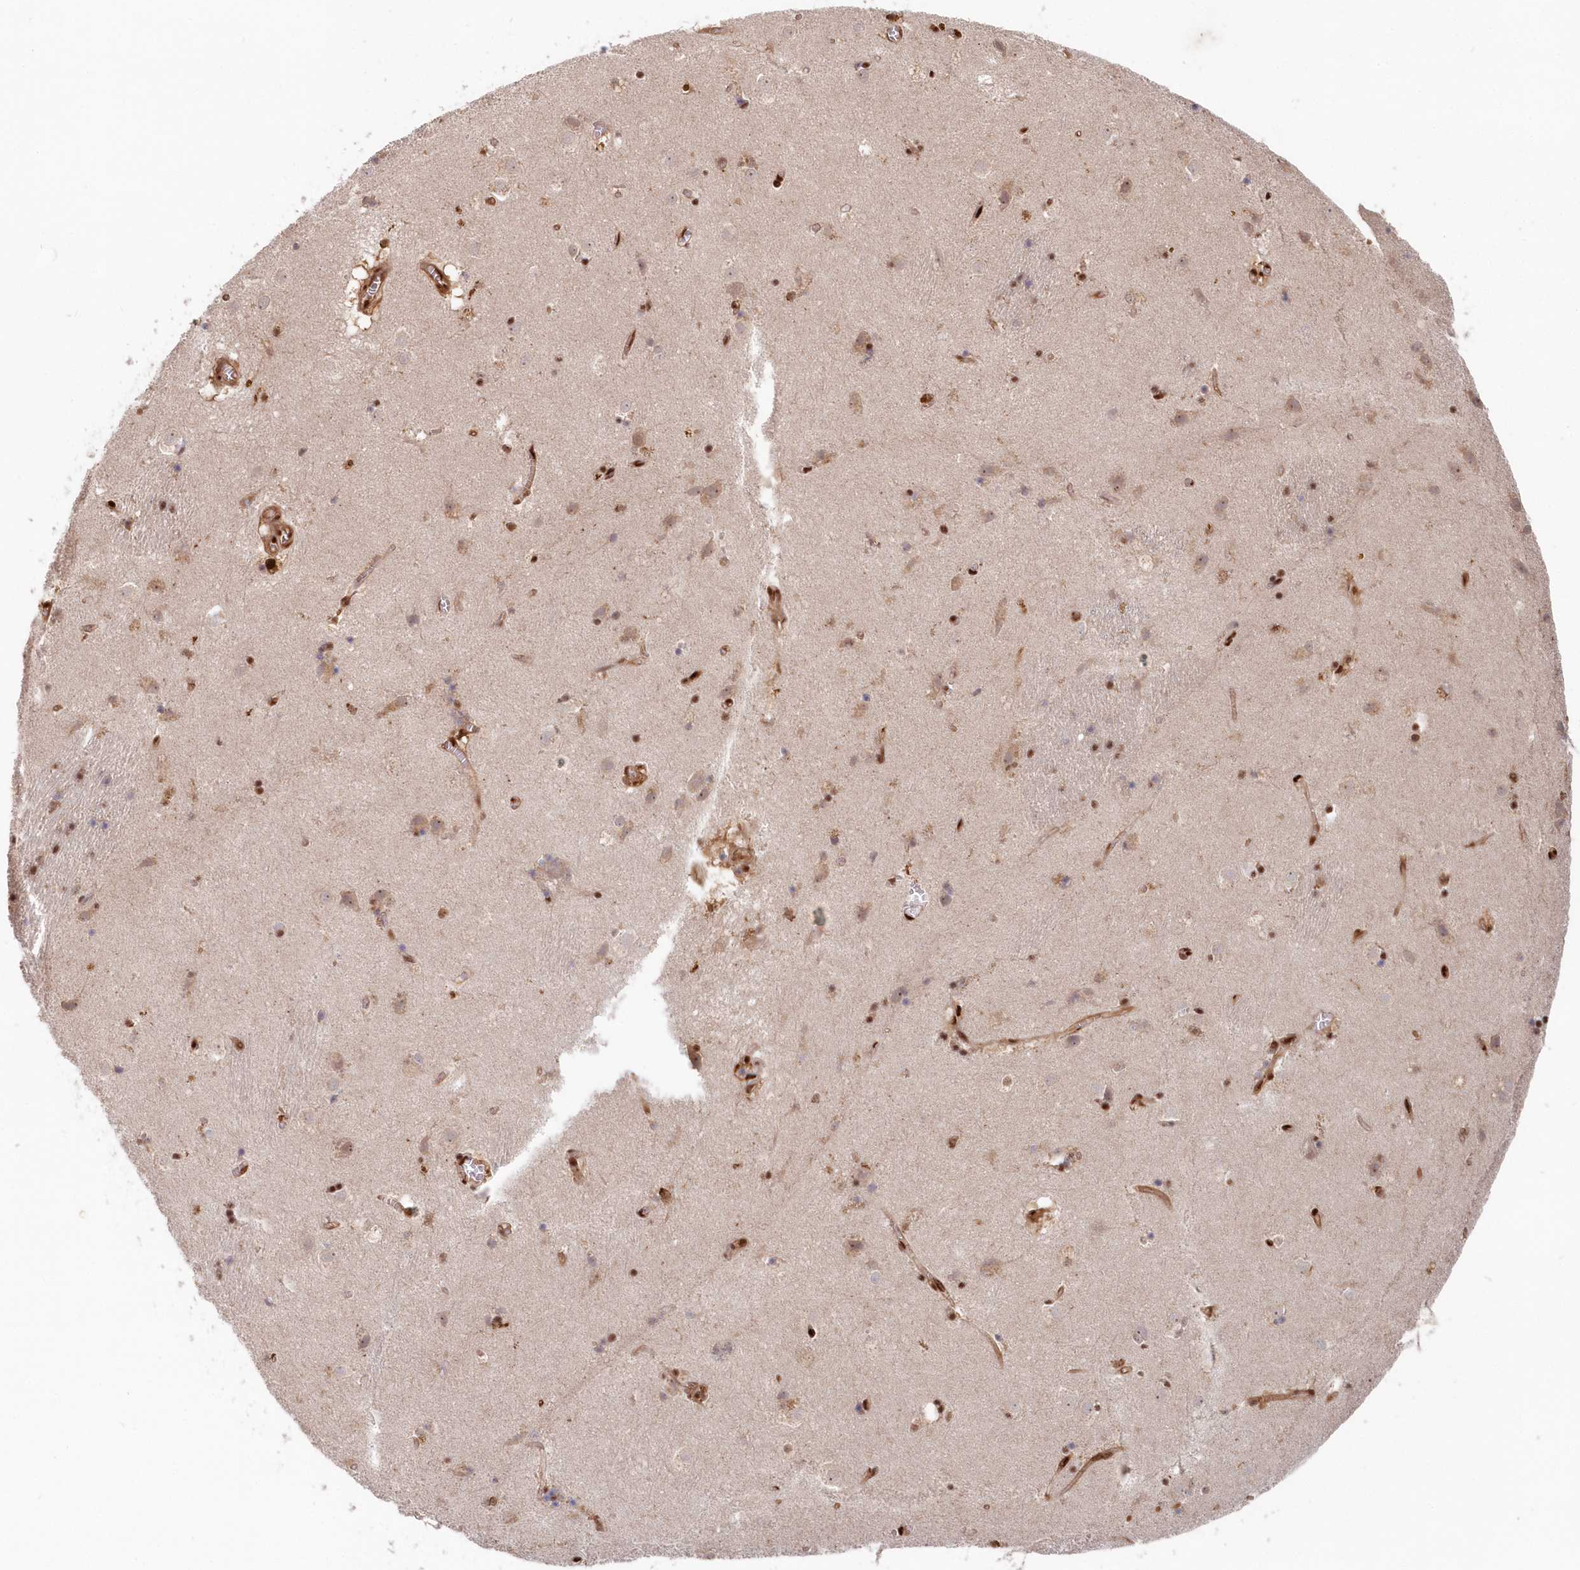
{"staining": {"intensity": "moderate", "quantity": ">75%", "location": "nuclear"}, "tissue": "caudate", "cell_type": "Glial cells", "image_type": "normal", "snomed": [{"axis": "morphology", "description": "Normal tissue, NOS"}, {"axis": "topography", "description": "Lateral ventricle wall"}], "caption": "Normal caudate was stained to show a protein in brown. There is medium levels of moderate nuclear expression in approximately >75% of glial cells. The staining was performed using DAB (3,3'-diaminobenzidine), with brown indicating positive protein expression. Nuclei are stained blue with hematoxylin.", "gene": "ABHD14B", "patient": {"sex": "male", "age": 70}}